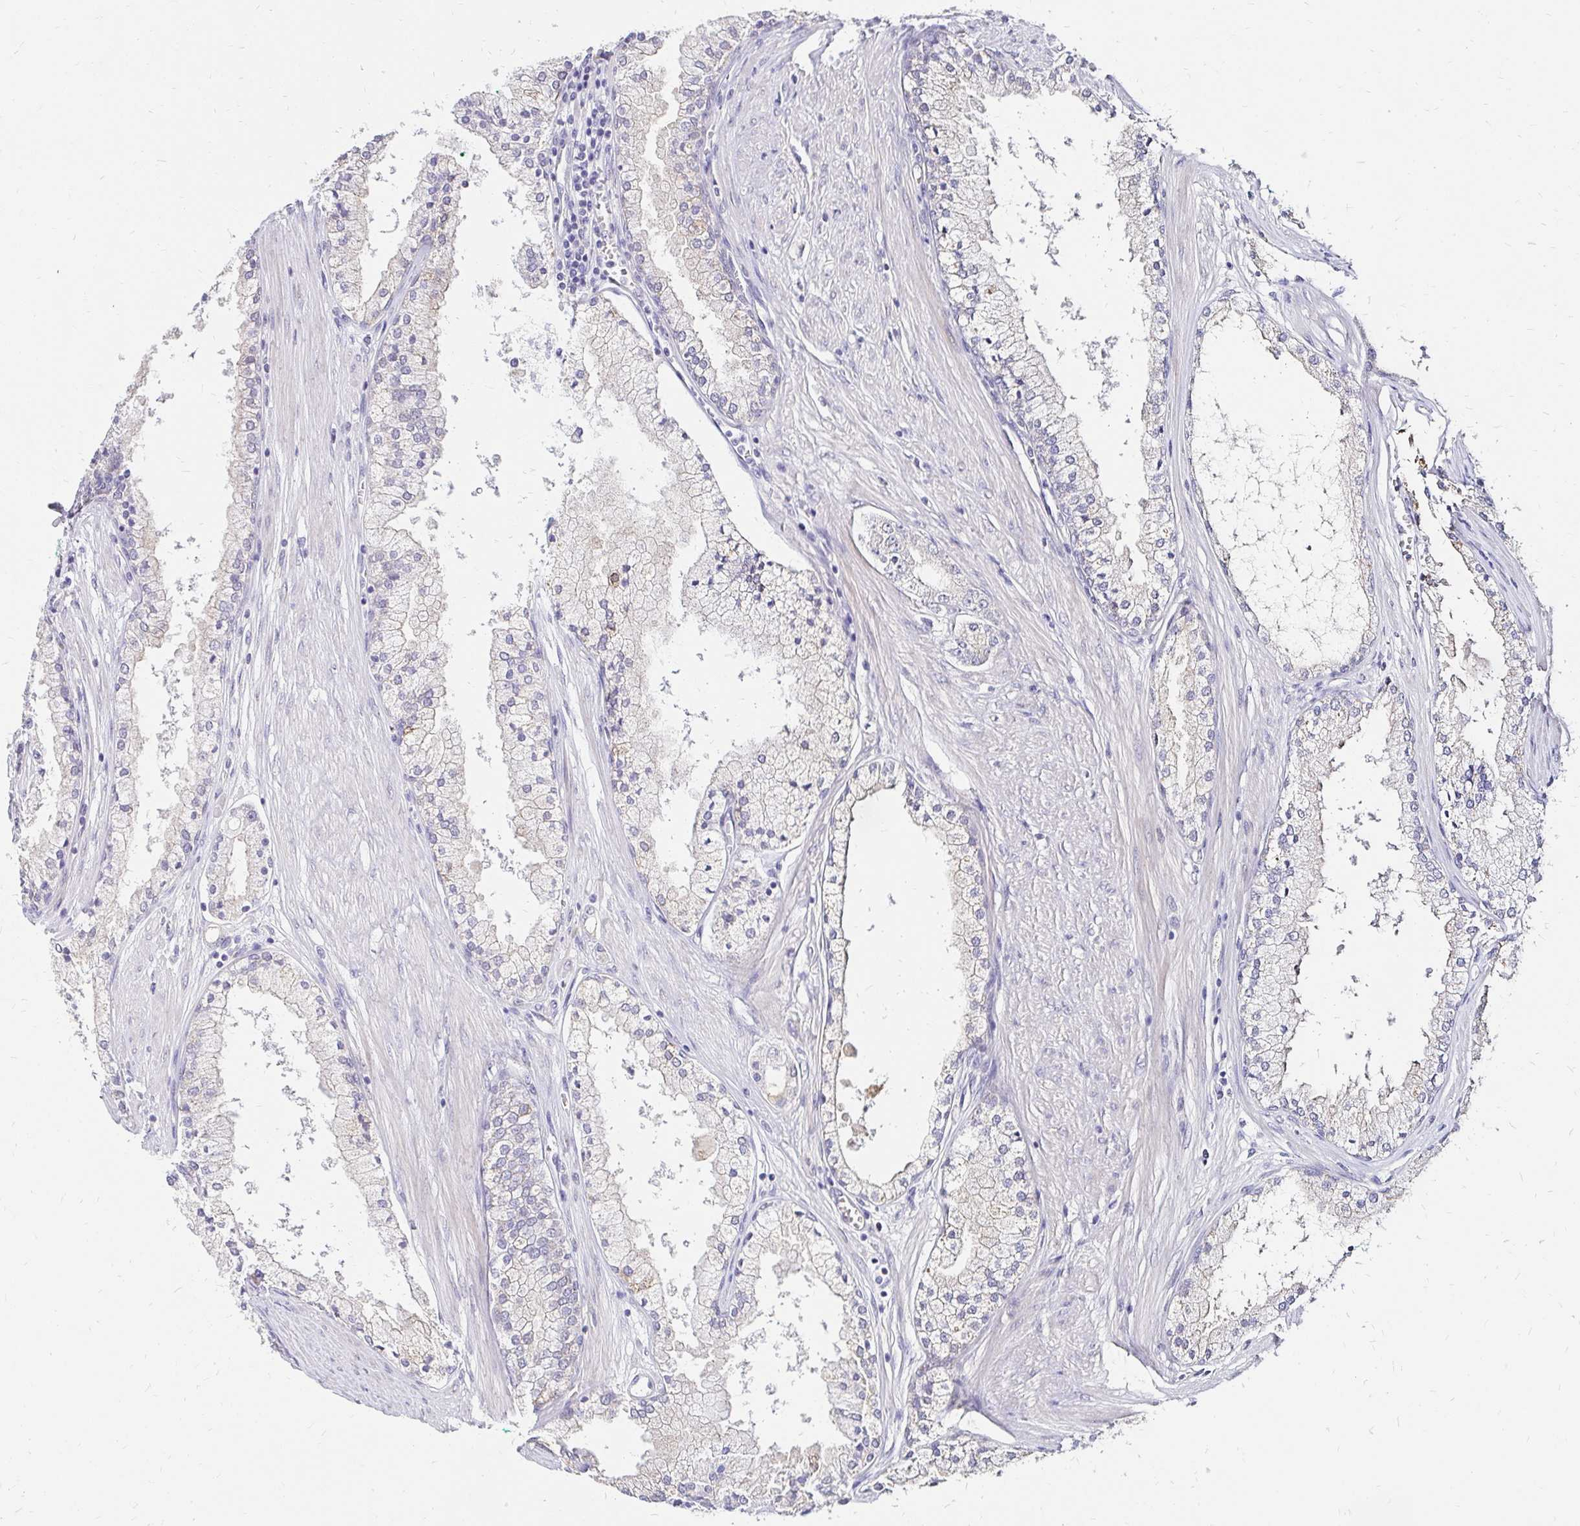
{"staining": {"intensity": "negative", "quantity": "none", "location": "none"}, "tissue": "prostate cancer", "cell_type": "Tumor cells", "image_type": "cancer", "snomed": [{"axis": "morphology", "description": "Adenocarcinoma, High grade"}, {"axis": "topography", "description": "Prostate"}], "caption": "High power microscopy histopathology image of an immunohistochemistry (IHC) image of adenocarcinoma (high-grade) (prostate), revealing no significant positivity in tumor cells.", "gene": "PRIMA1", "patient": {"sex": "male", "age": 66}}